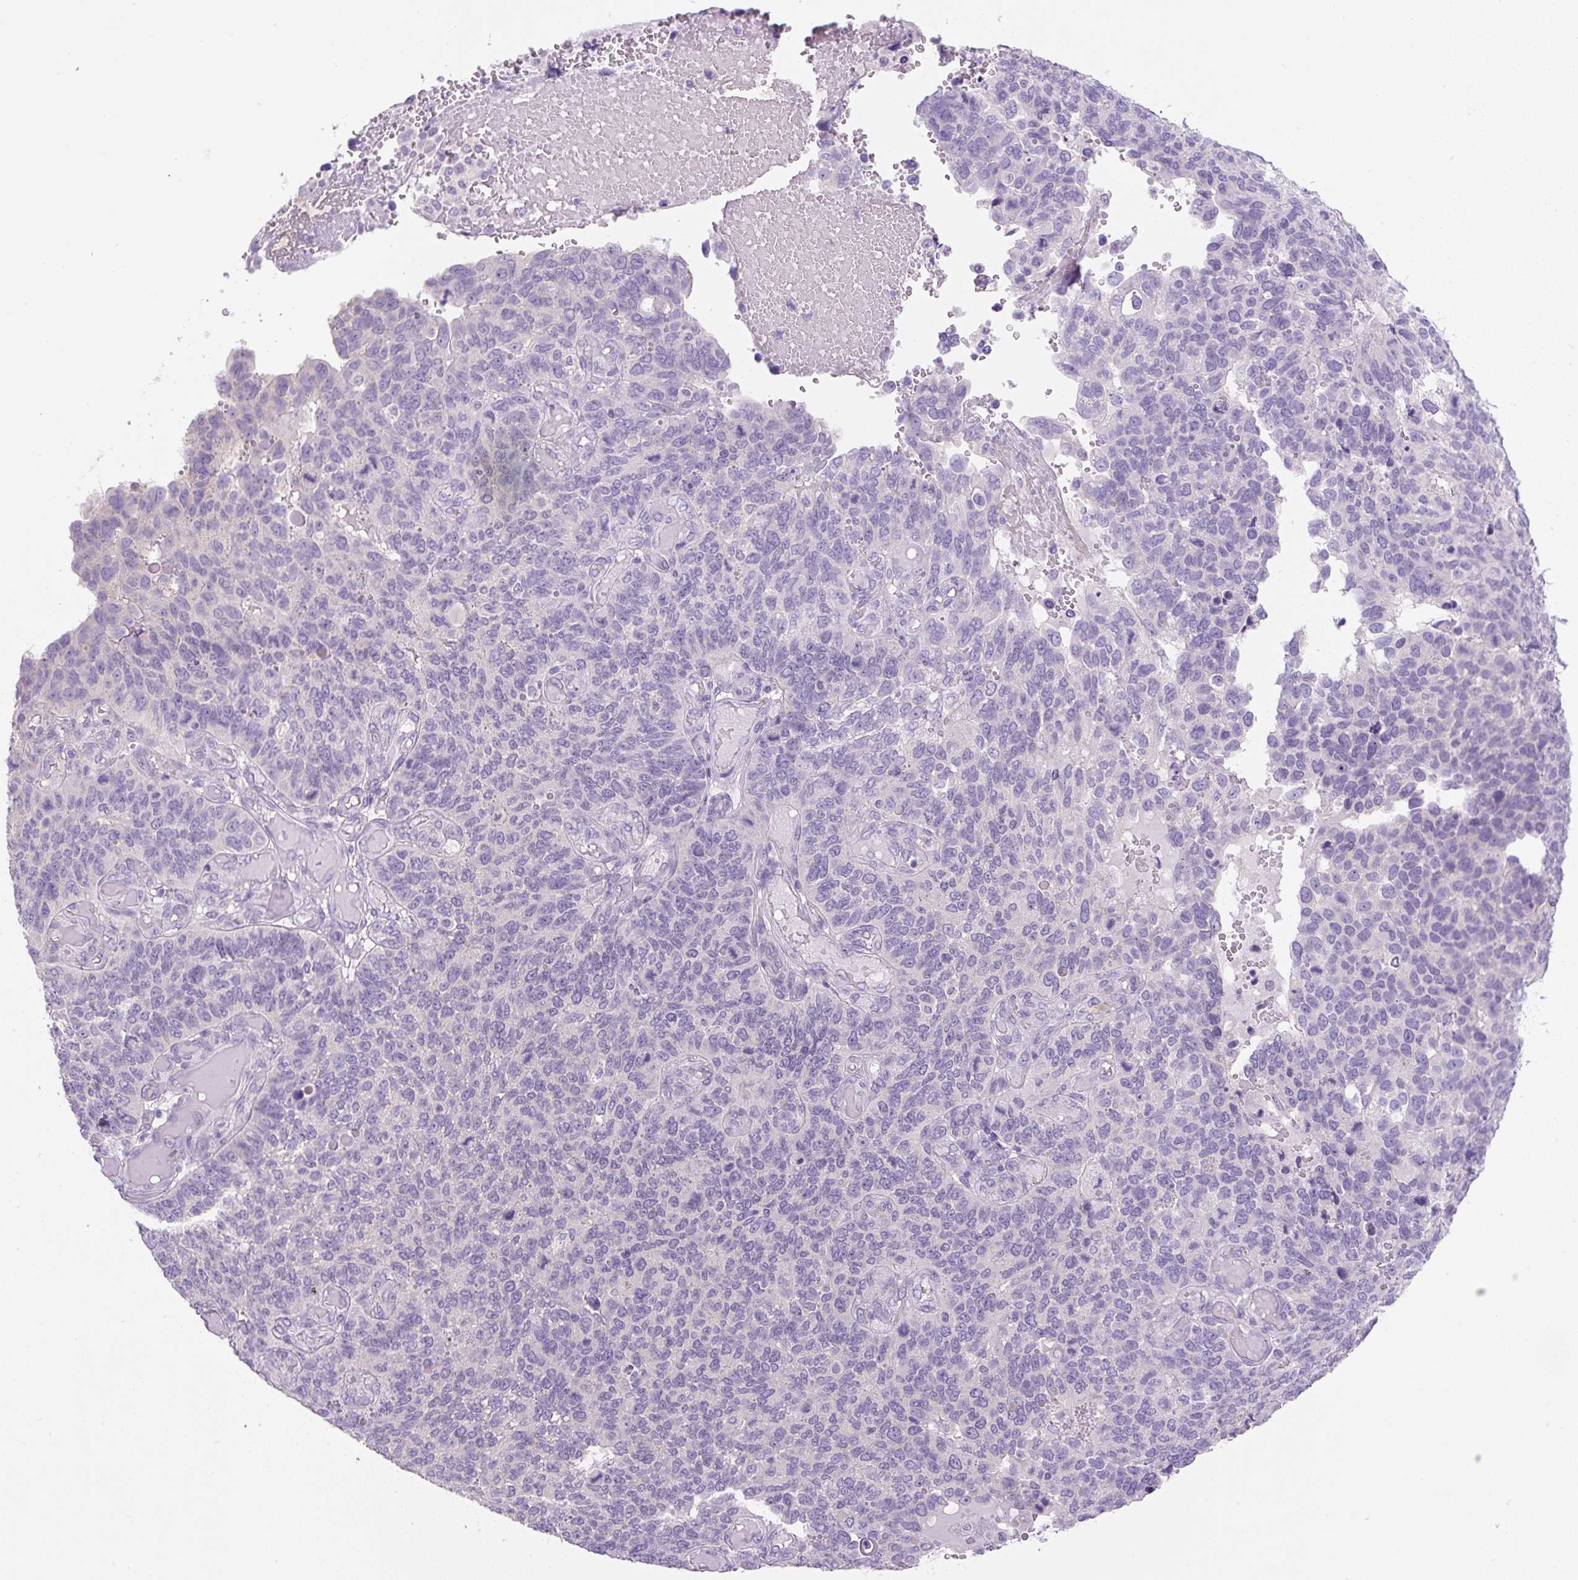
{"staining": {"intensity": "negative", "quantity": "none", "location": "none"}, "tissue": "endometrial cancer", "cell_type": "Tumor cells", "image_type": "cancer", "snomed": [{"axis": "morphology", "description": "Adenocarcinoma, NOS"}, {"axis": "topography", "description": "Endometrium"}], "caption": "Human endometrial adenocarcinoma stained for a protein using immunohistochemistry (IHC) reveals no expression in tumor cells.", "gene": "UBL3", "patient": {"sex": "female", "age": 66}}